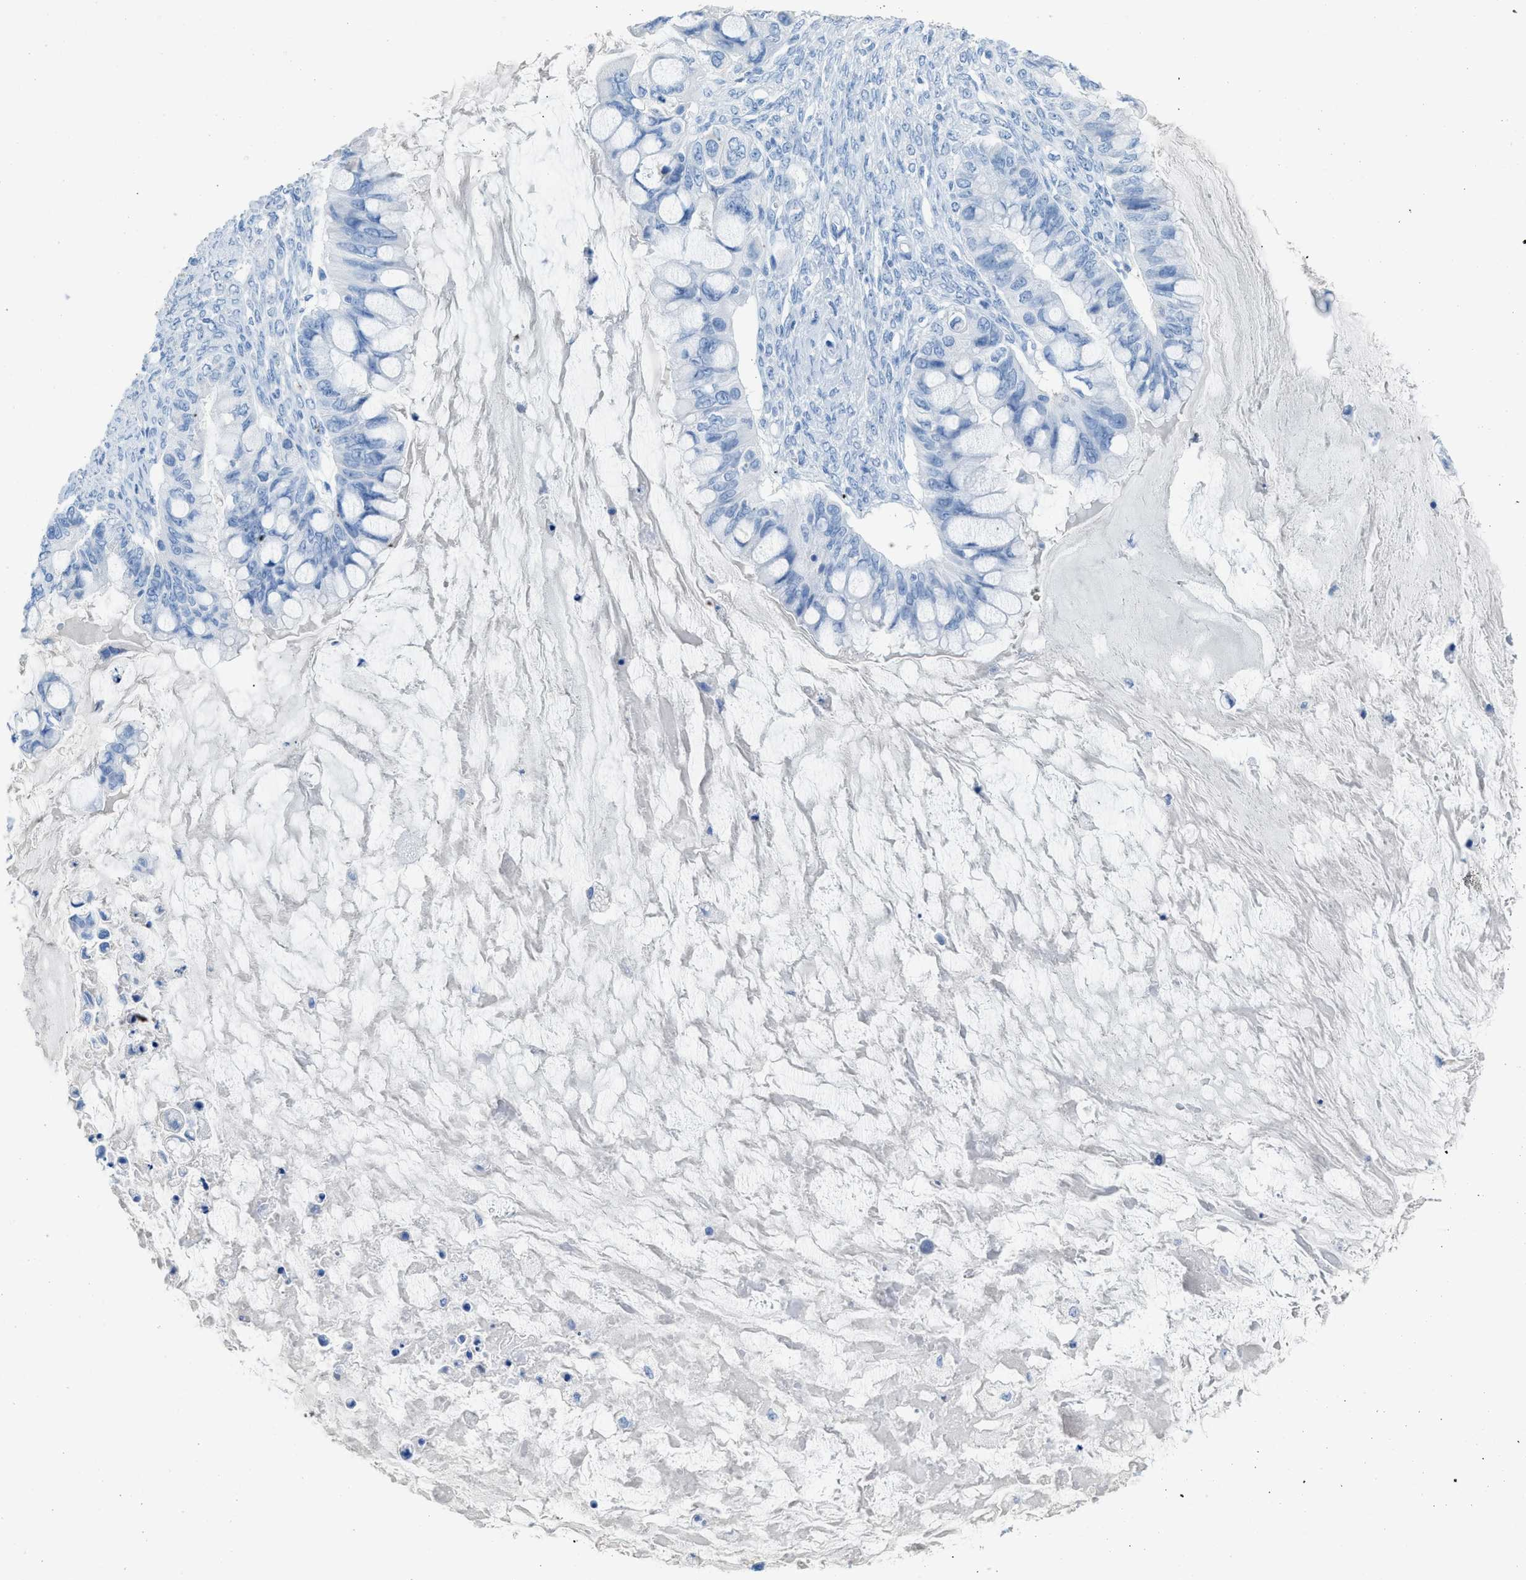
{"staining": {"intensity": "negative", "quantity": "none", "location": "none"}, "tissue": "ovarian cancer", "cell_type": "Tumor cells", "image_type": "cancer", "snomed": [{"axis": "morphology", "description": "Cystadenocarcinoma, mucinous, NOS"}, {"axis": "topography", "description": "Ovary"}], "caption": "High power microscopy histopathology image of an immunohistochemistry (IHC) image of ovarian cancer, revealing no significant expression in tumor cells.", "gene": "FAIM2", "patient": {"sex": "female", "age": 80}}